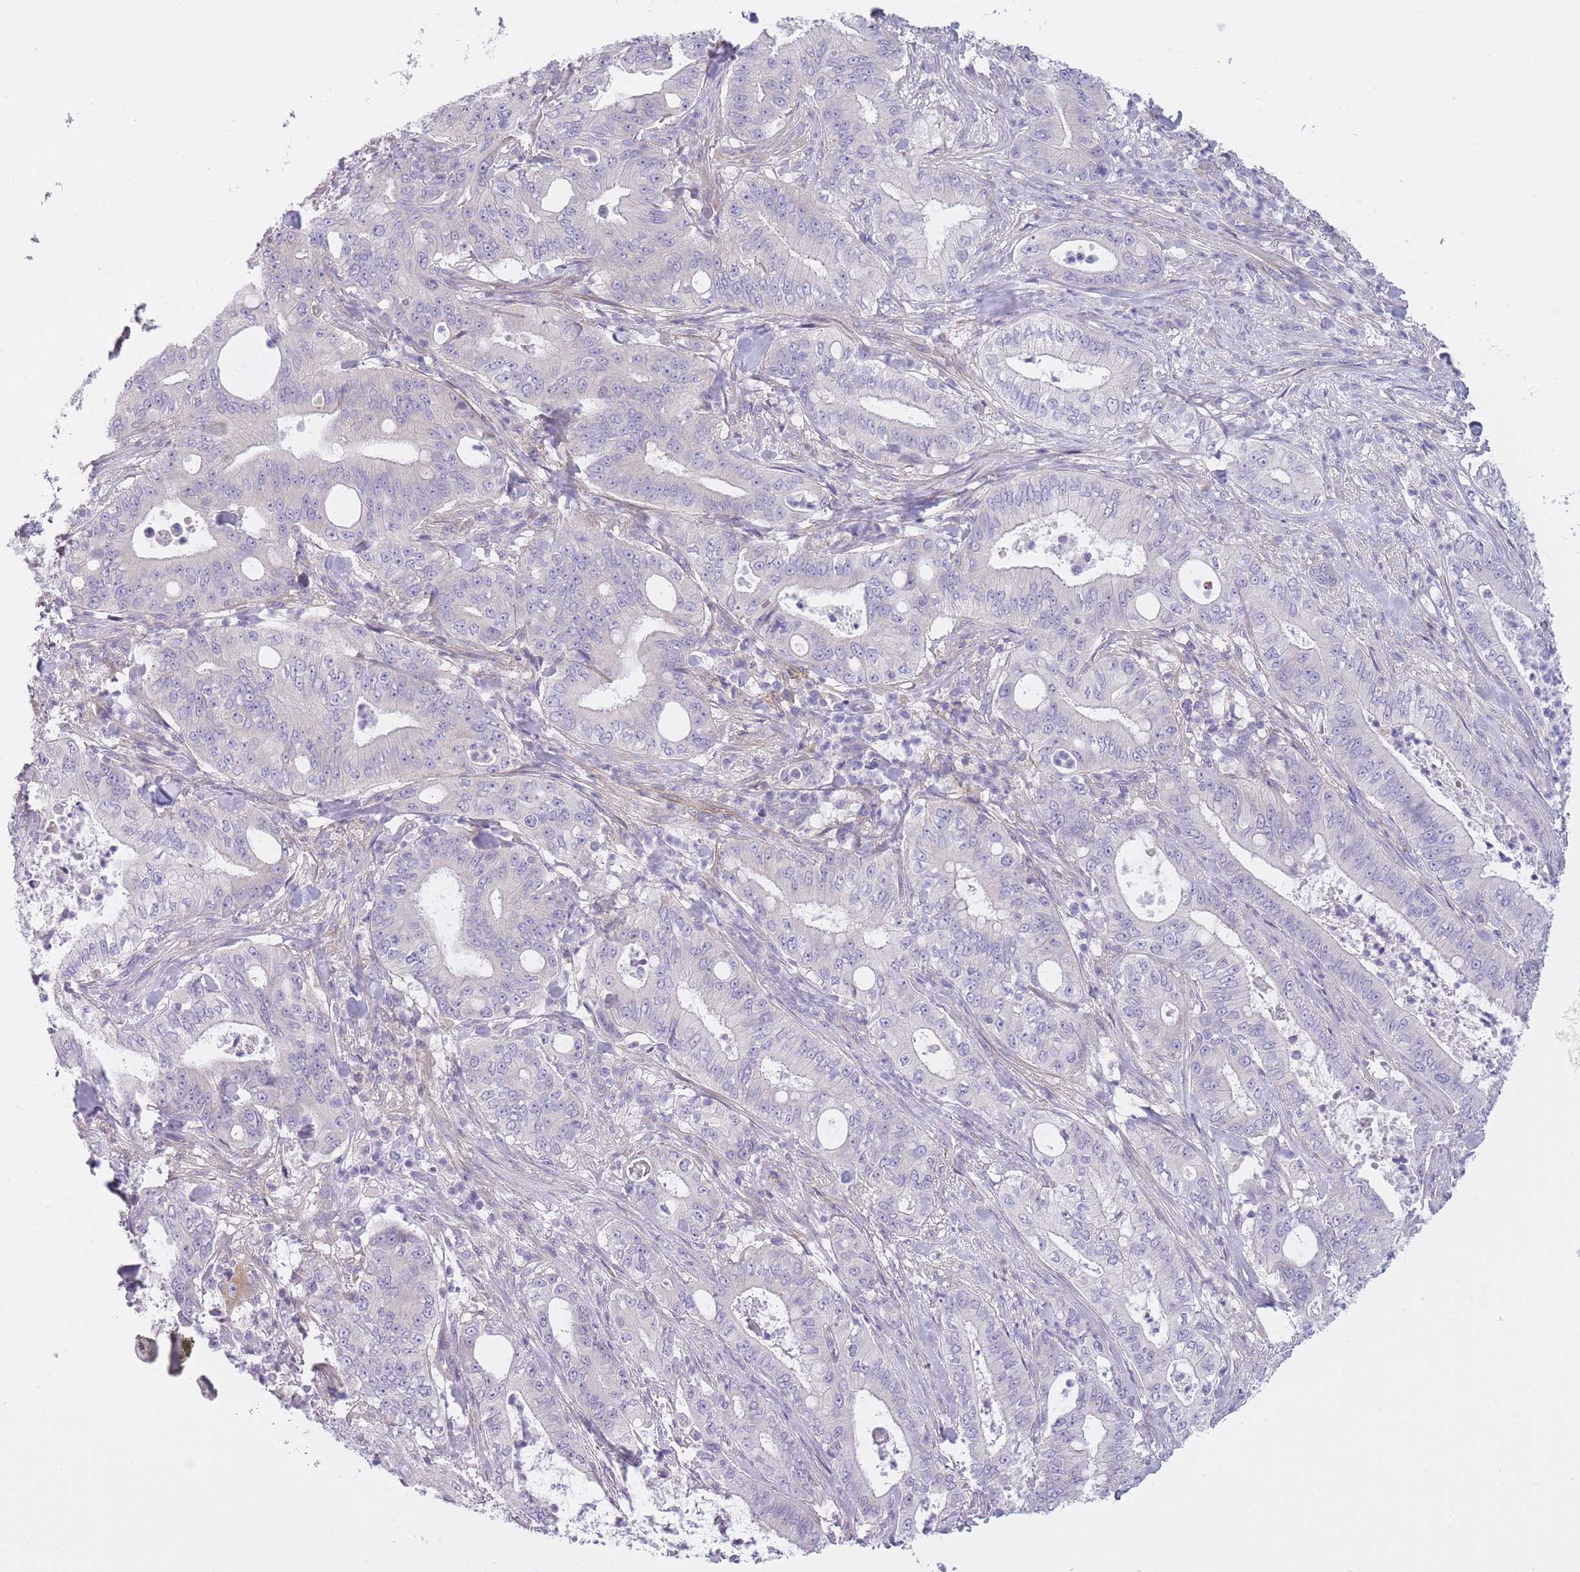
{"staining": {"intensity": "negative", "quantity": "none", "location": "none"}, "tissue": "pancreatic cancer", "cell_type": "Tumor cells", "image_type": "cancer", "snomed": [{"axis": "morphology", "description": "Adenocarcinoma, NOS"}, {"axis": "topography", "description": "Pancreas"}], "caption": "Immunohistochemical staining of human pancreatic cancer shows no significant staining in tumor cells.", "gene": "AP3M2", "patient": {"sex": "male", "age": 71}}